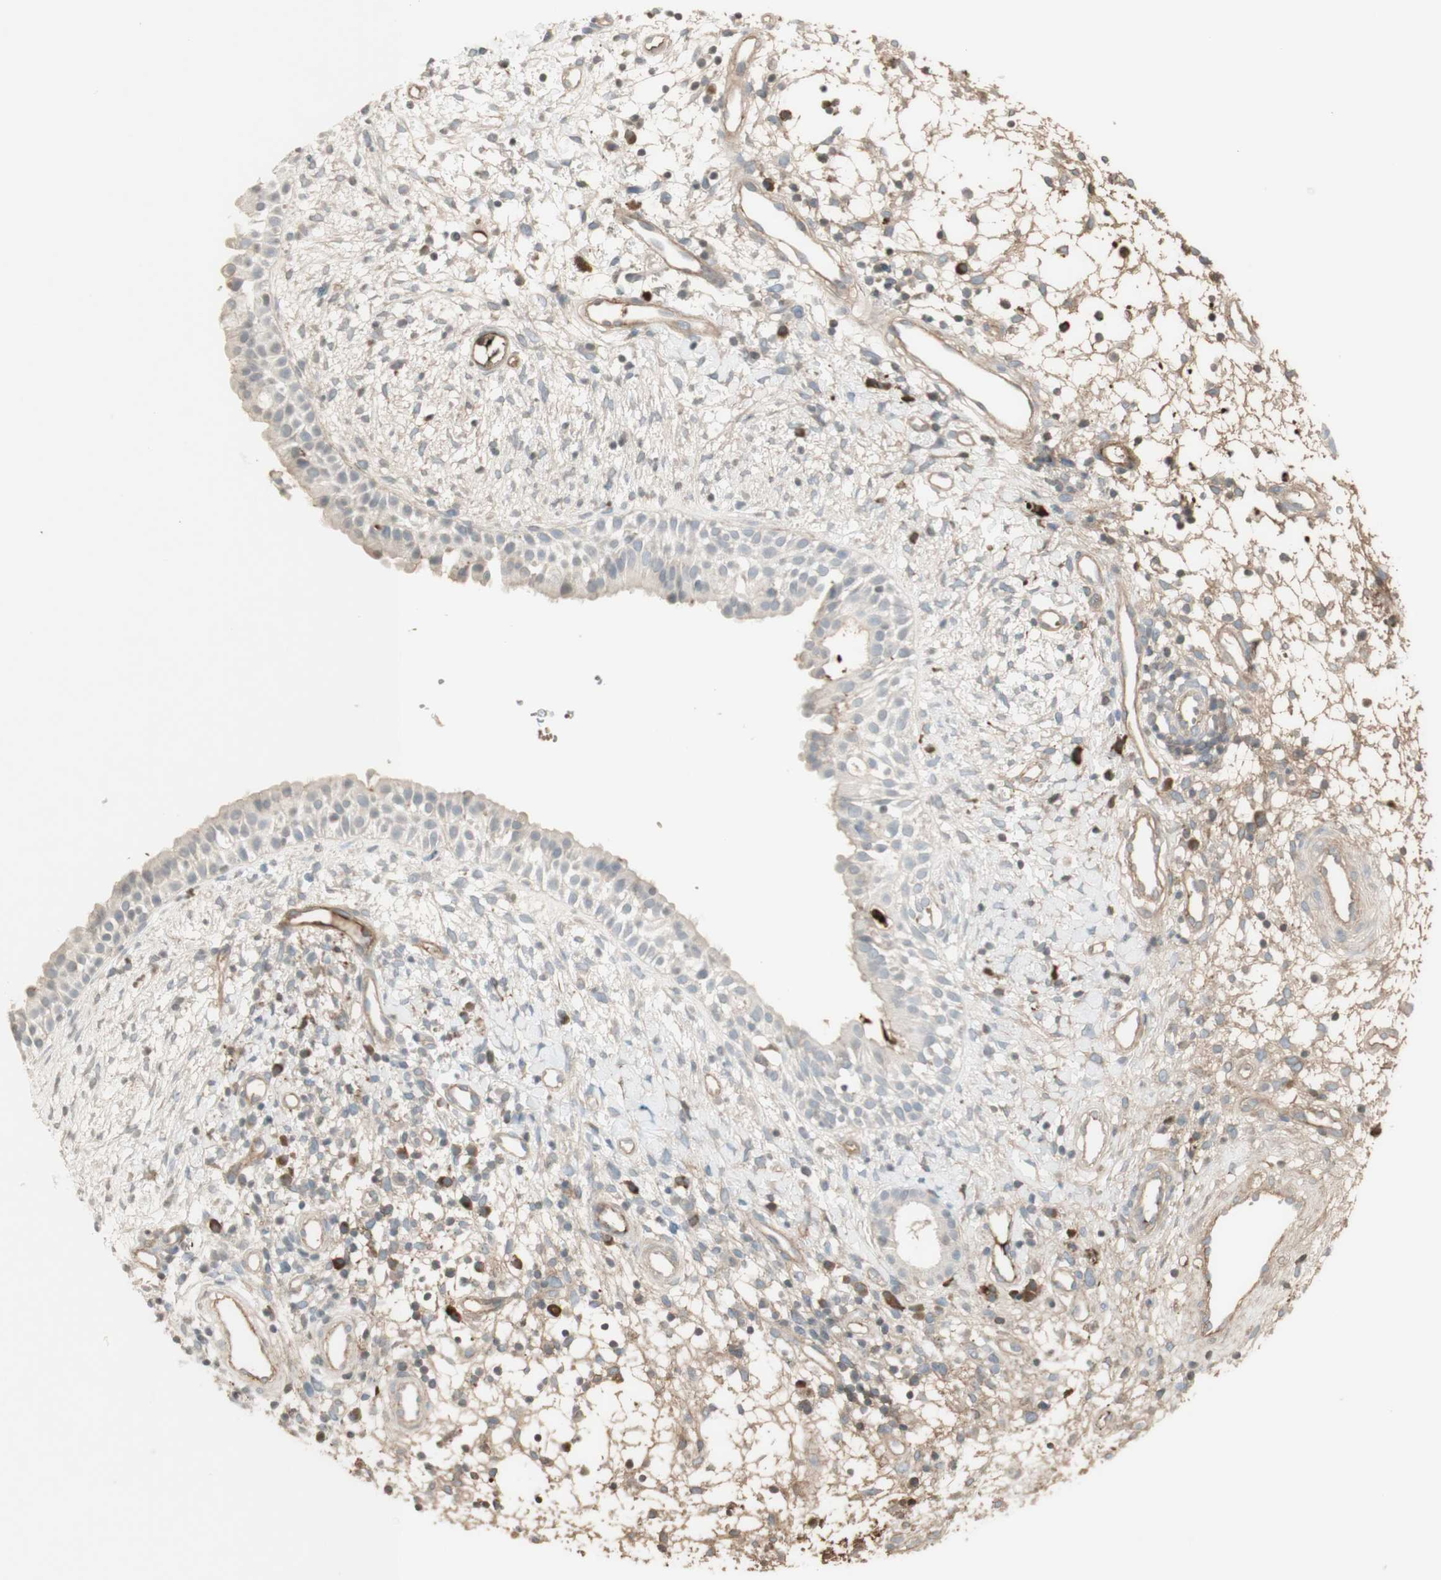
{"staining": {"intensity": "weak", "quantity": "<25%", "location": "cytoplasmic/membranous"}, "tissue": "nasopharynx", "cell_type": "Respiratory epithelial cells", "image_type": "normal", "snomed": [{"axis": "morphology", "description": "Normal tissue, NOS"}, {"axis": "topography", "description": "Nasopharynx"}], "caption": "Nasopharynx was stained to show a protein in brown. There is no significant expression in respiratory epithelial cells. (Stains: DAB immunohistochemistry (IHC) with hematoxylin counter stain, Microscopy: brightfield microscopy at high magnification).", "gene": "NID1", "patient": {"sex": "male", "age": 22}}